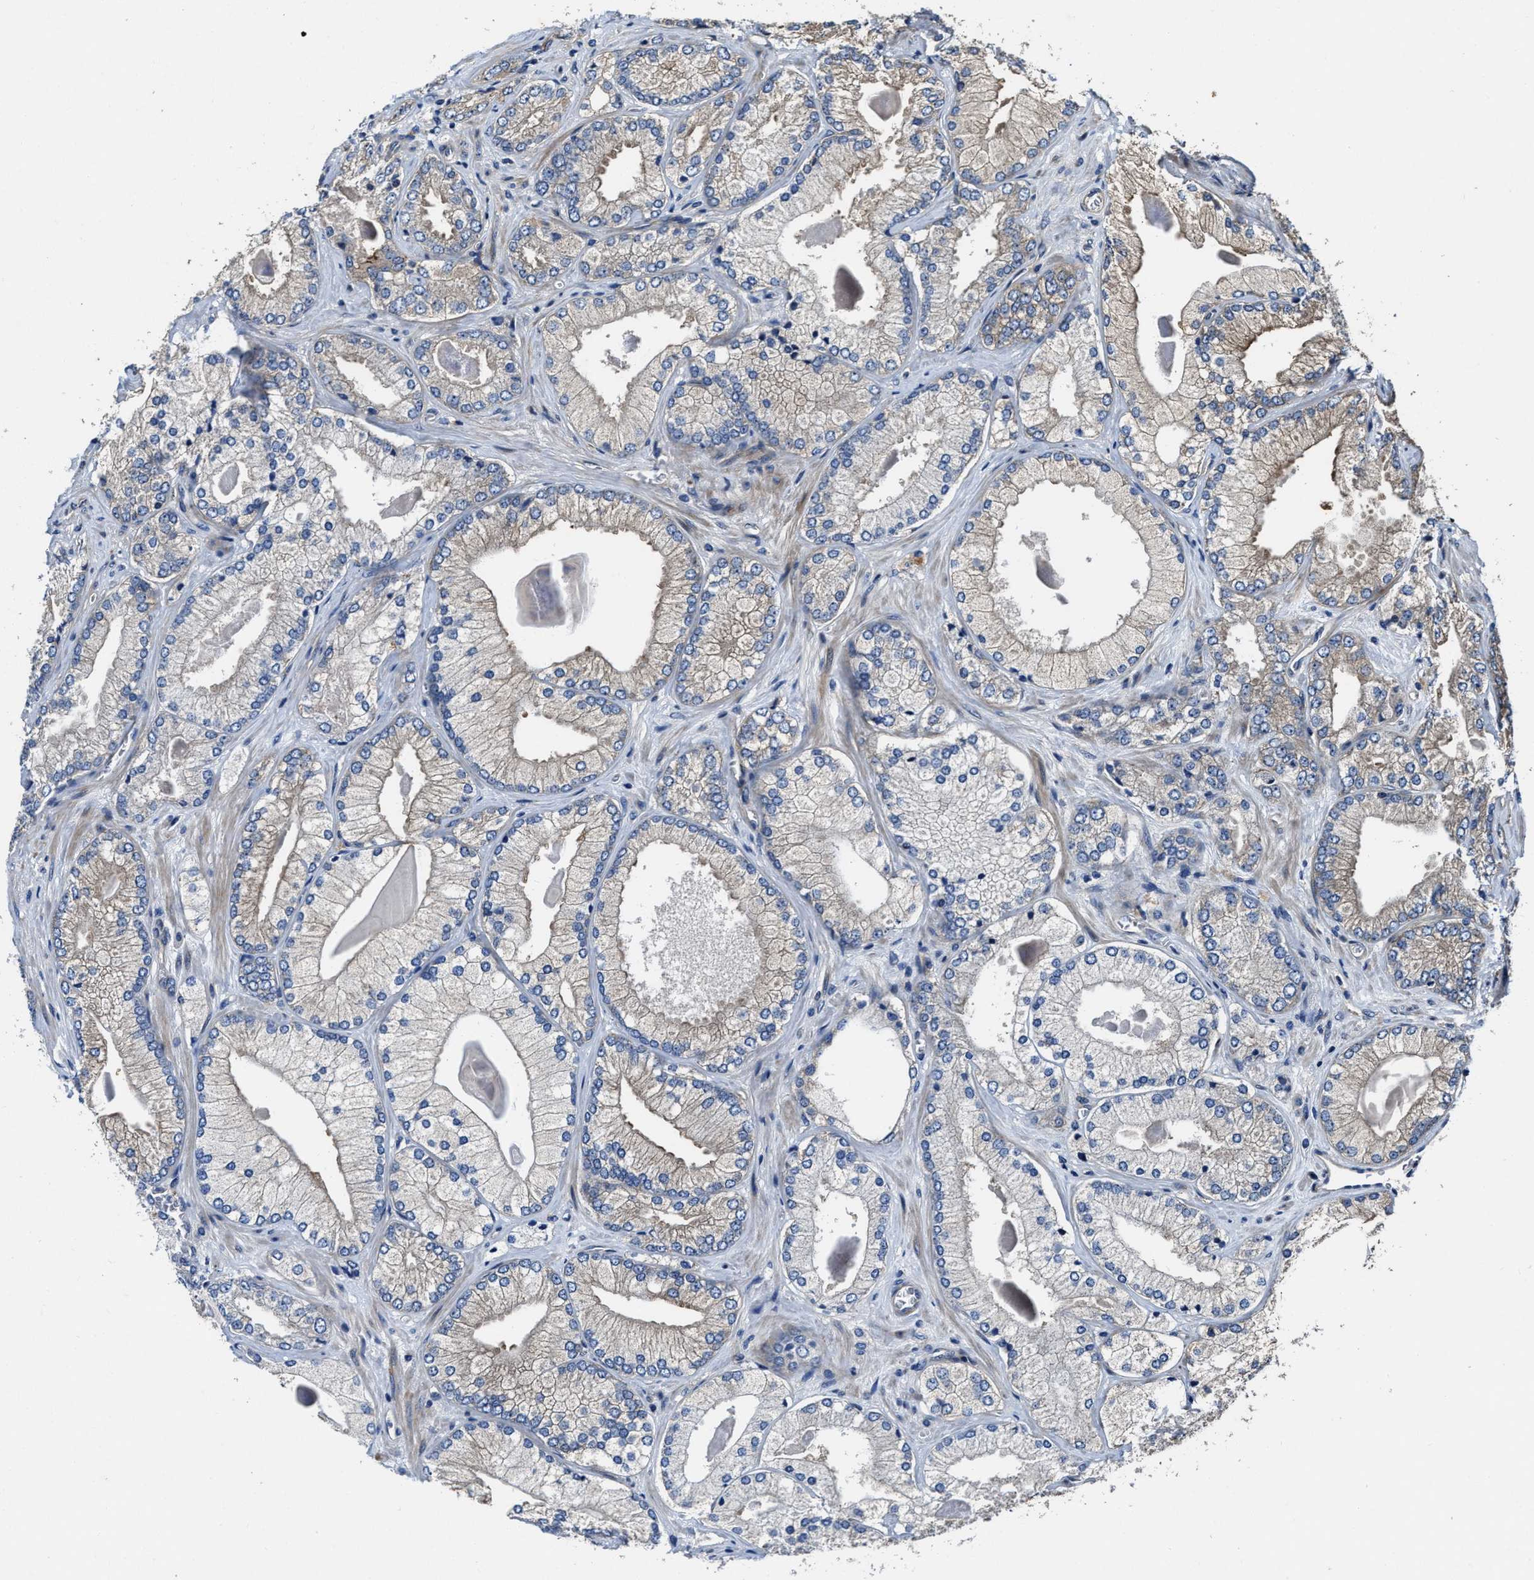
{"staining": {"intensity": "negative", "quantity": "none", "location": "none"}, "tissue": "prostate cancer", "cell_type": "Tumor cells", "image_type": "cancer", "snomed": [{"axis": "morphology", "description": "Adenocarcinoma, Low grade"}, {"axis": "topography", "description": "Prostate"}], "caption": "High magnification brightfield microscopy of prostate adenocarcinoma (low-grade) stained with DAB (3,3'-diaminobenzidine) (brown) and counterstained with hematoxylin (blue): tumor cells show no significant staining.", "gene": "PTAR1", "patient": {"sex": "male", "age": 65}}